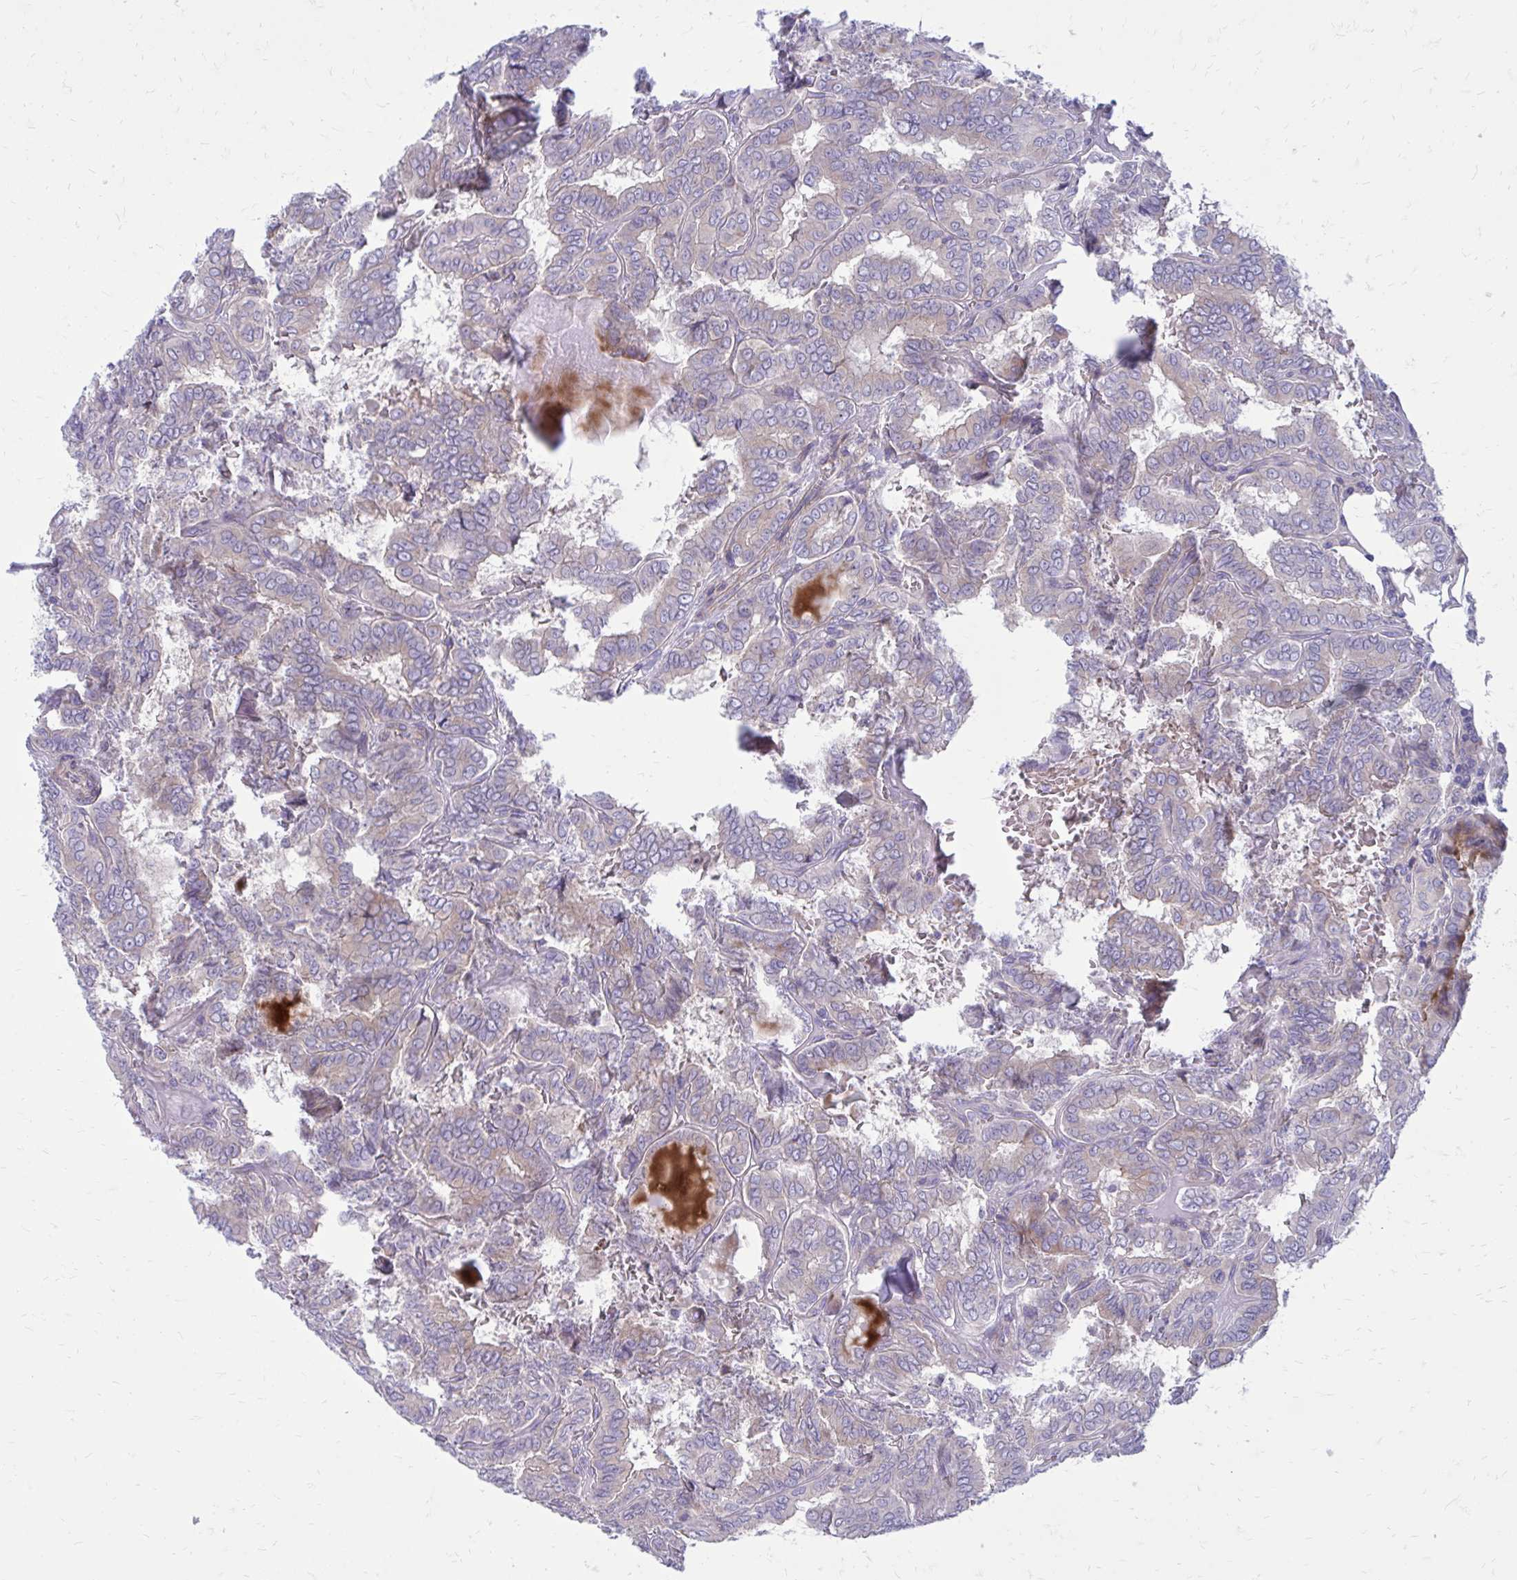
{"staining": {"intensity": "negative", "quantity": "none", "location": "none"}, "tissue": "thyroid cancer", "cell_type": "Tumor cells", "image_type": "cancer", "snomed": [{"axis": "morphology", "description": "Papillary adenocarcinoma, NOS"}, {"axis": "topography", "description": "Thyroid gland"}], "caption": "Tumor cells are negative for brown protein staining in thyroid papillary adenocarcinoma.", "gene": "GIGYF2", "patient": {"sex": "female", "age": 46}}